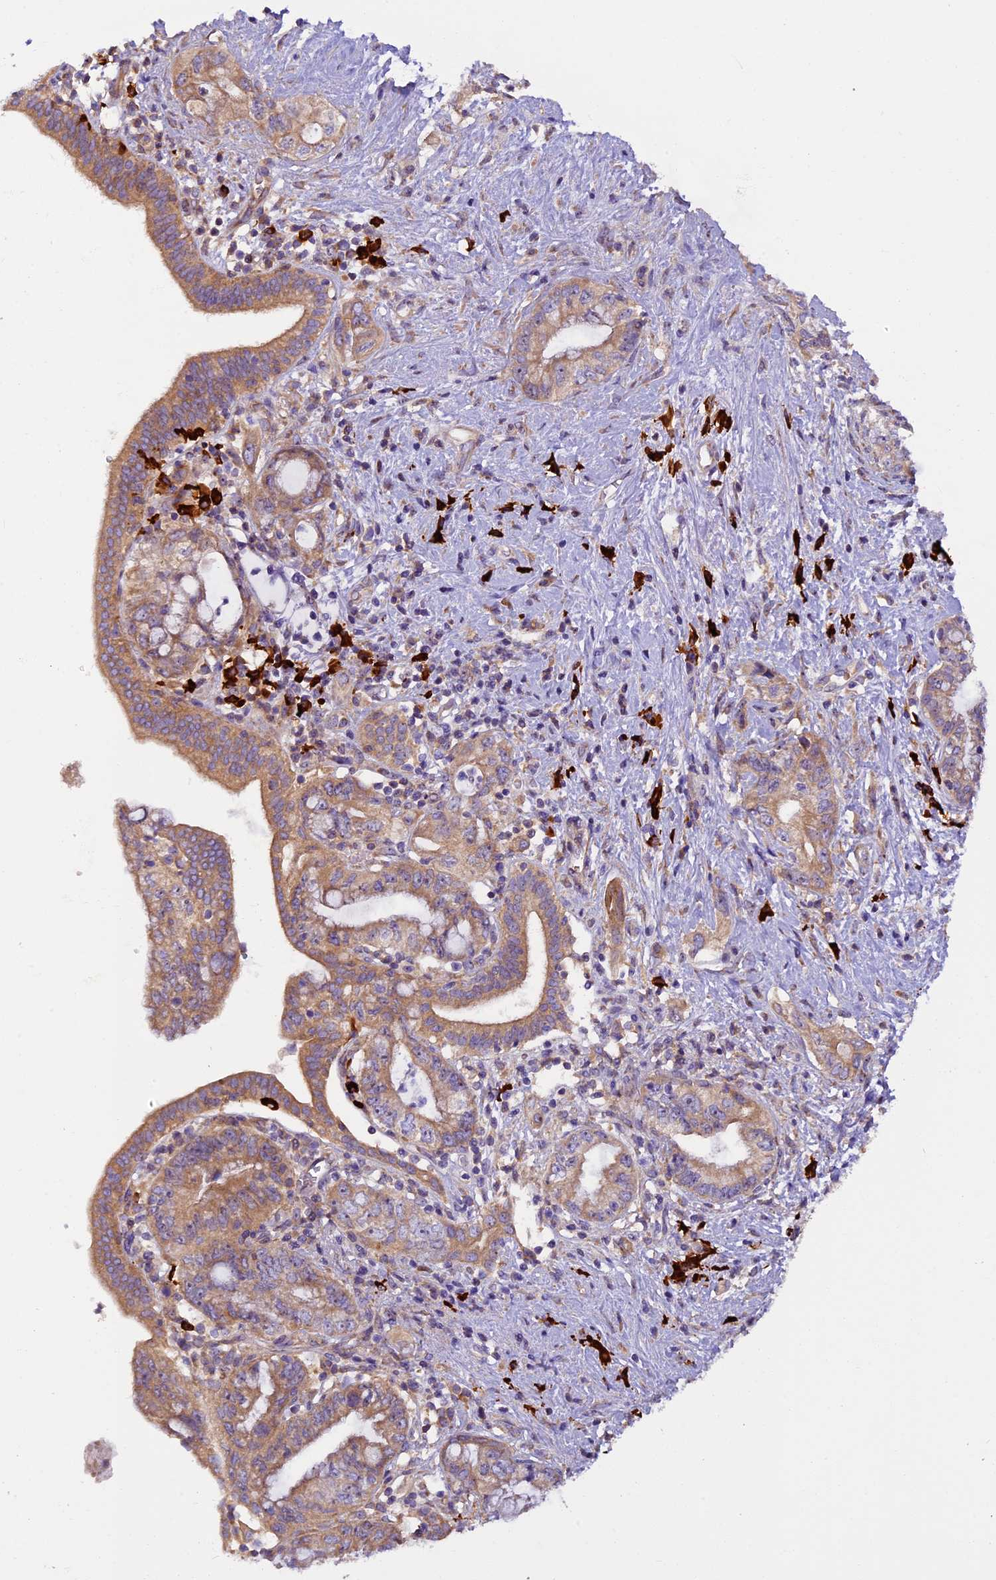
{"staining": {"intensity": "moderate", "quantity": ">75%", "location": "cytoplasmic/membranous"}, "tissue": "pancreatic cancer", "cell_type": "Tumor cells", "image_type": "cancer", "snomed": [{"axis": "morphology", "description": "Adenocarcinoma, NOS"}, {"axis": "topography", "description": "Pancreas"}], "caption": "About >75% of tumor cells in pancreatic cancer (adenocarcinoma) display moderate cytoplasmic/membranous protein expression as visualized by brown immunohistochemical staining.", "gene": "FRY", "patient": {"sex": "female", "age": 73}}